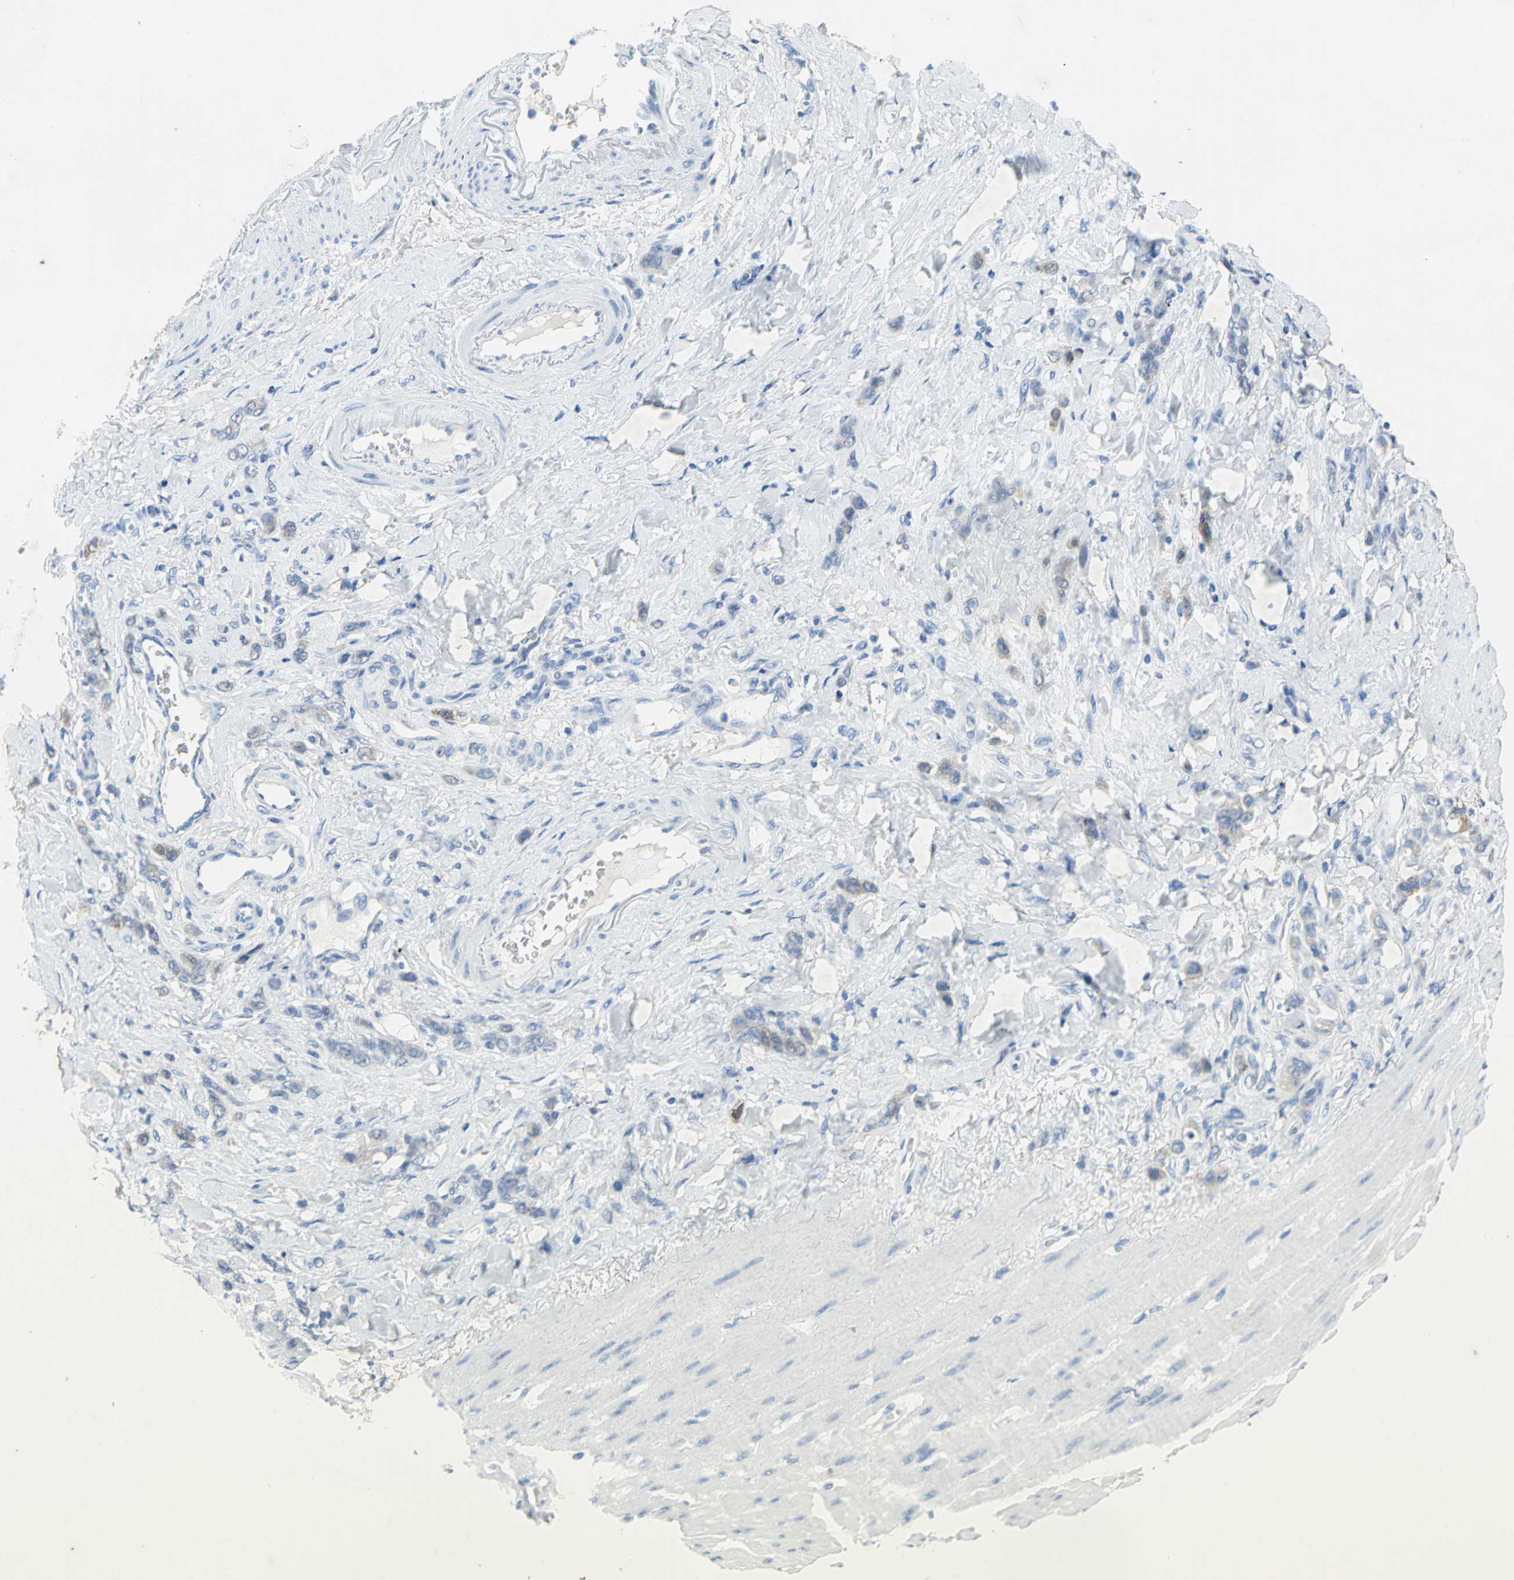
{"staining": {"intensity": "weak", "quantity": "<25%", "location": "cytoplasmic/membranous"}, "tissue": "stomach cancer", "cell_type": "Tumor cells", "image_type": "cancer", "snomed": [{"axis": "morphology", "description": "Normal tissue, NOS"}, {"axis": "morphology", "description": "Adenocarcinoma, NOS"}, {"axis": "topography", "description": "Stomach"}], "caption": "IHC image of neoplastic tissue: human stomach cancer (adenocarcinoma) stained with DAB demonstrates no significant protein positivity in tumor cells.", "gene": "SFN", "patient": {"sex": "male", "age": 82}}